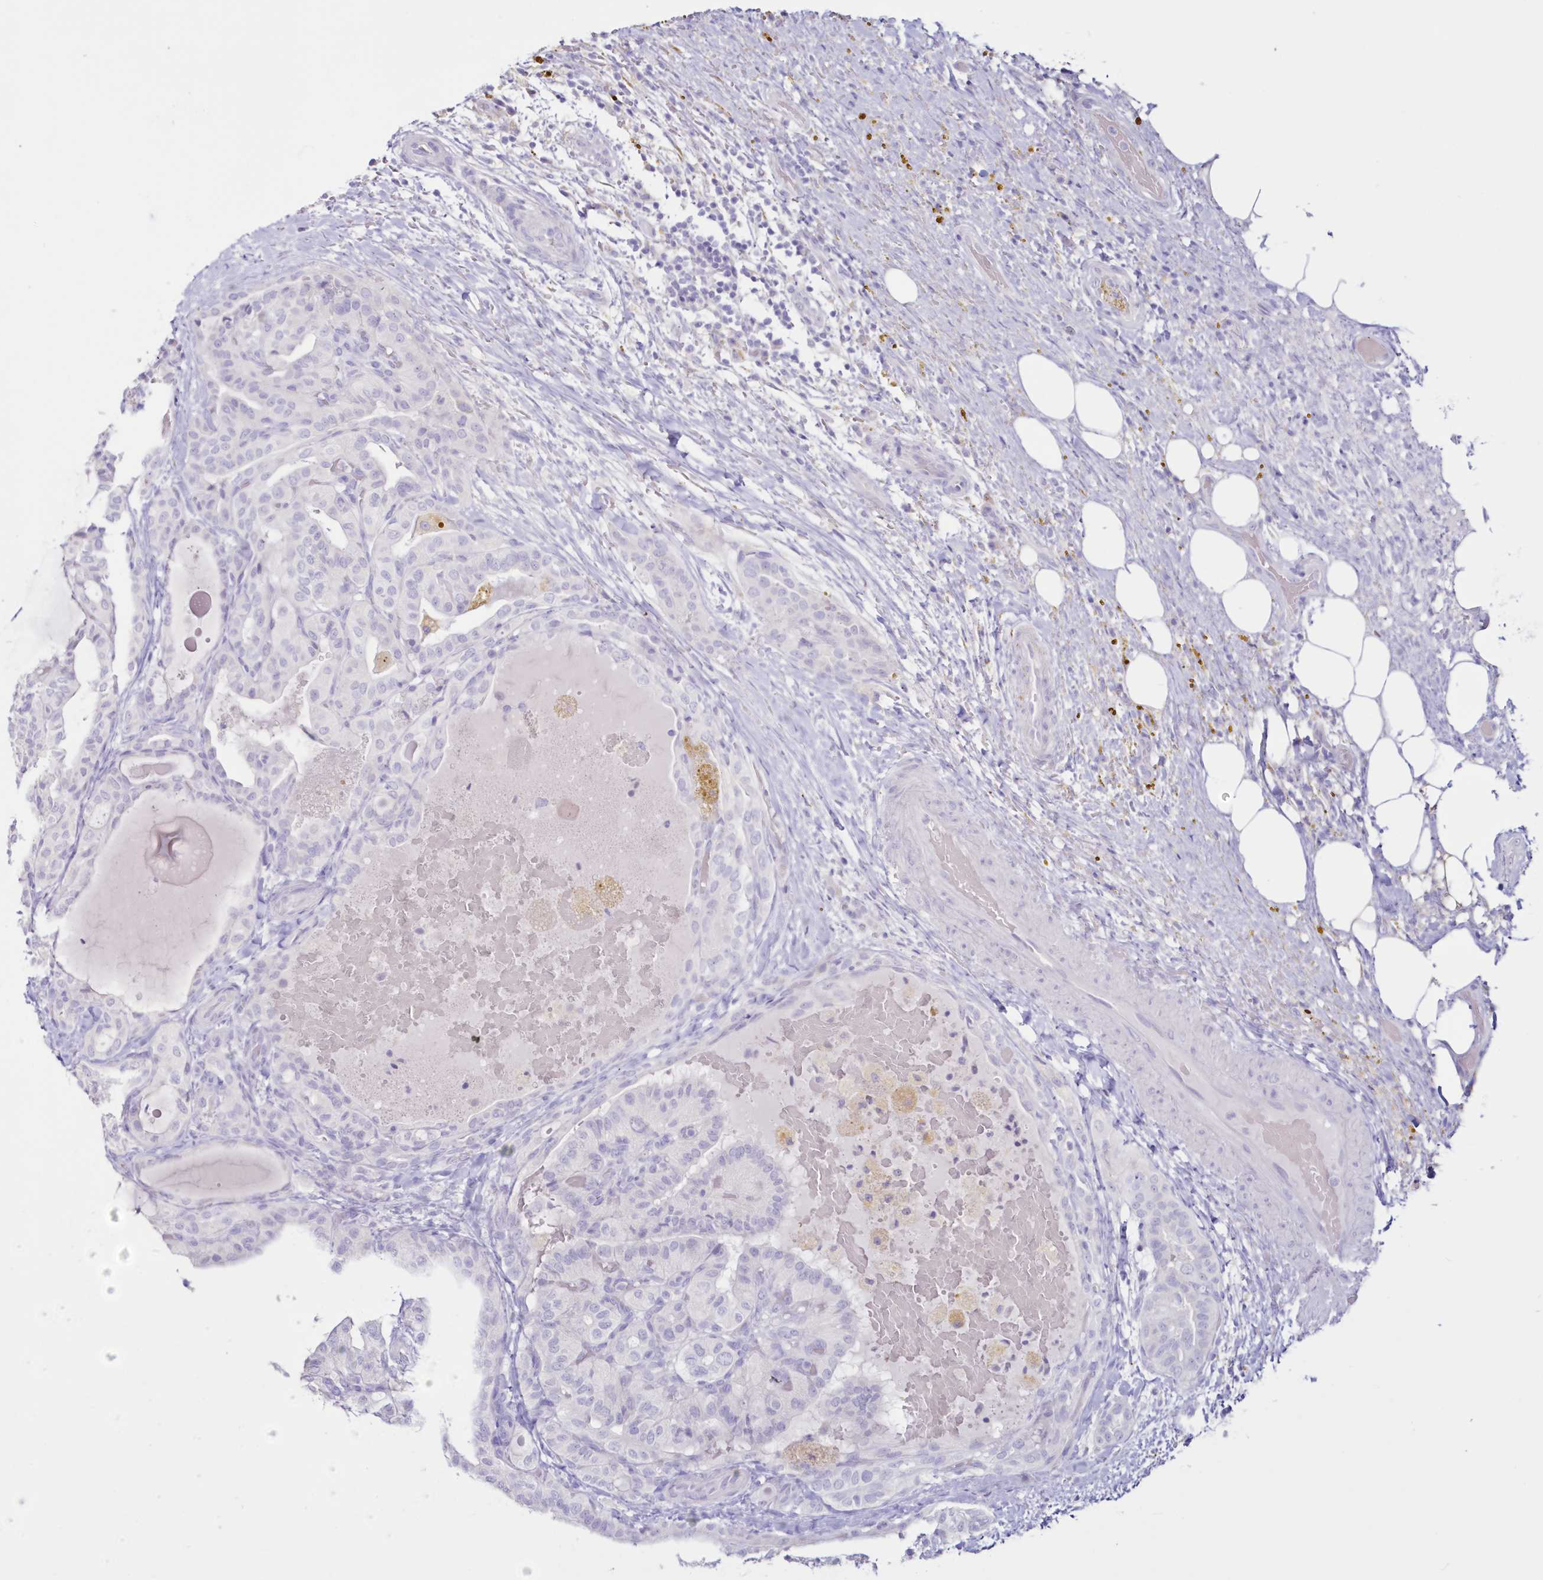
{"staining": {"intensity": "negative", "quantity": "none", "location": "none"}, "tissue": "thyroid cancer", "cell_type": "Tumor cells", "image_type": "cancer", "snomed": [{"axis": "morphology", "description": "Papillary adenocarcinoma, NOS"}, {"axis": "topography", "description": "Thyroid gland"}], "caption": "Histopathology image shows no significant protein expression in tumor cells of thyroid cancer.", "gene": "CYP3A4", "patient": {"sex": "male", "age": 77}}